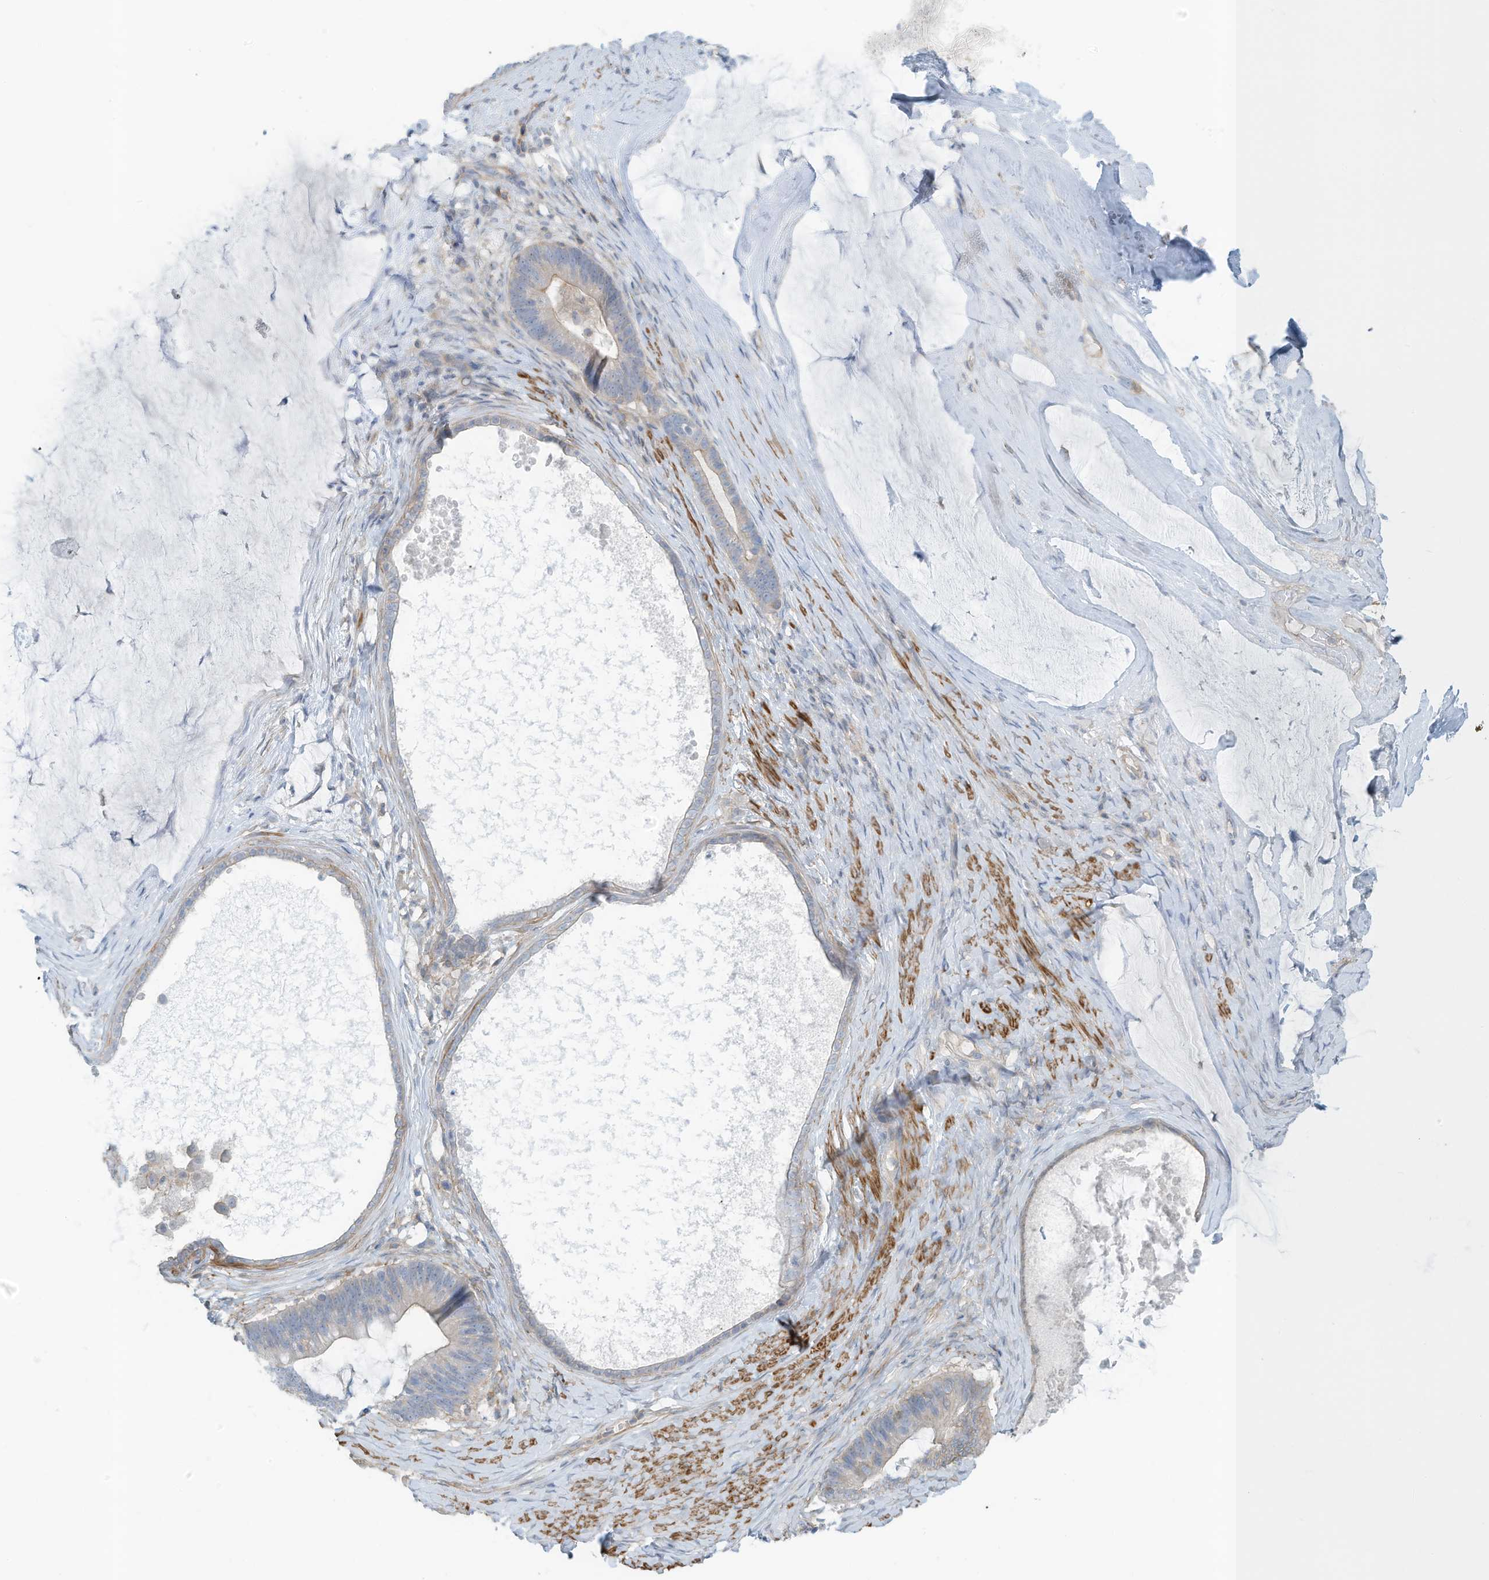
{"staining": {"intensity": "negative", "quantity": "none", "location": "none"}, "tissue": "ovarian cancer", "cell_type": "Tumor cells", "image_type": "cancer", "snomed": [{"axis": "morphology", "description": "Cystadenocarcinoma, mucinous, NOS"}, {"axis": "topography", "description": "Ovary"}], "caption": "This is a image of IHC staining of ovarian cancer, which shows no expression in tumor cells.", "gene": "ZNF846", "patient": {"sex": "female", "age": 61}}